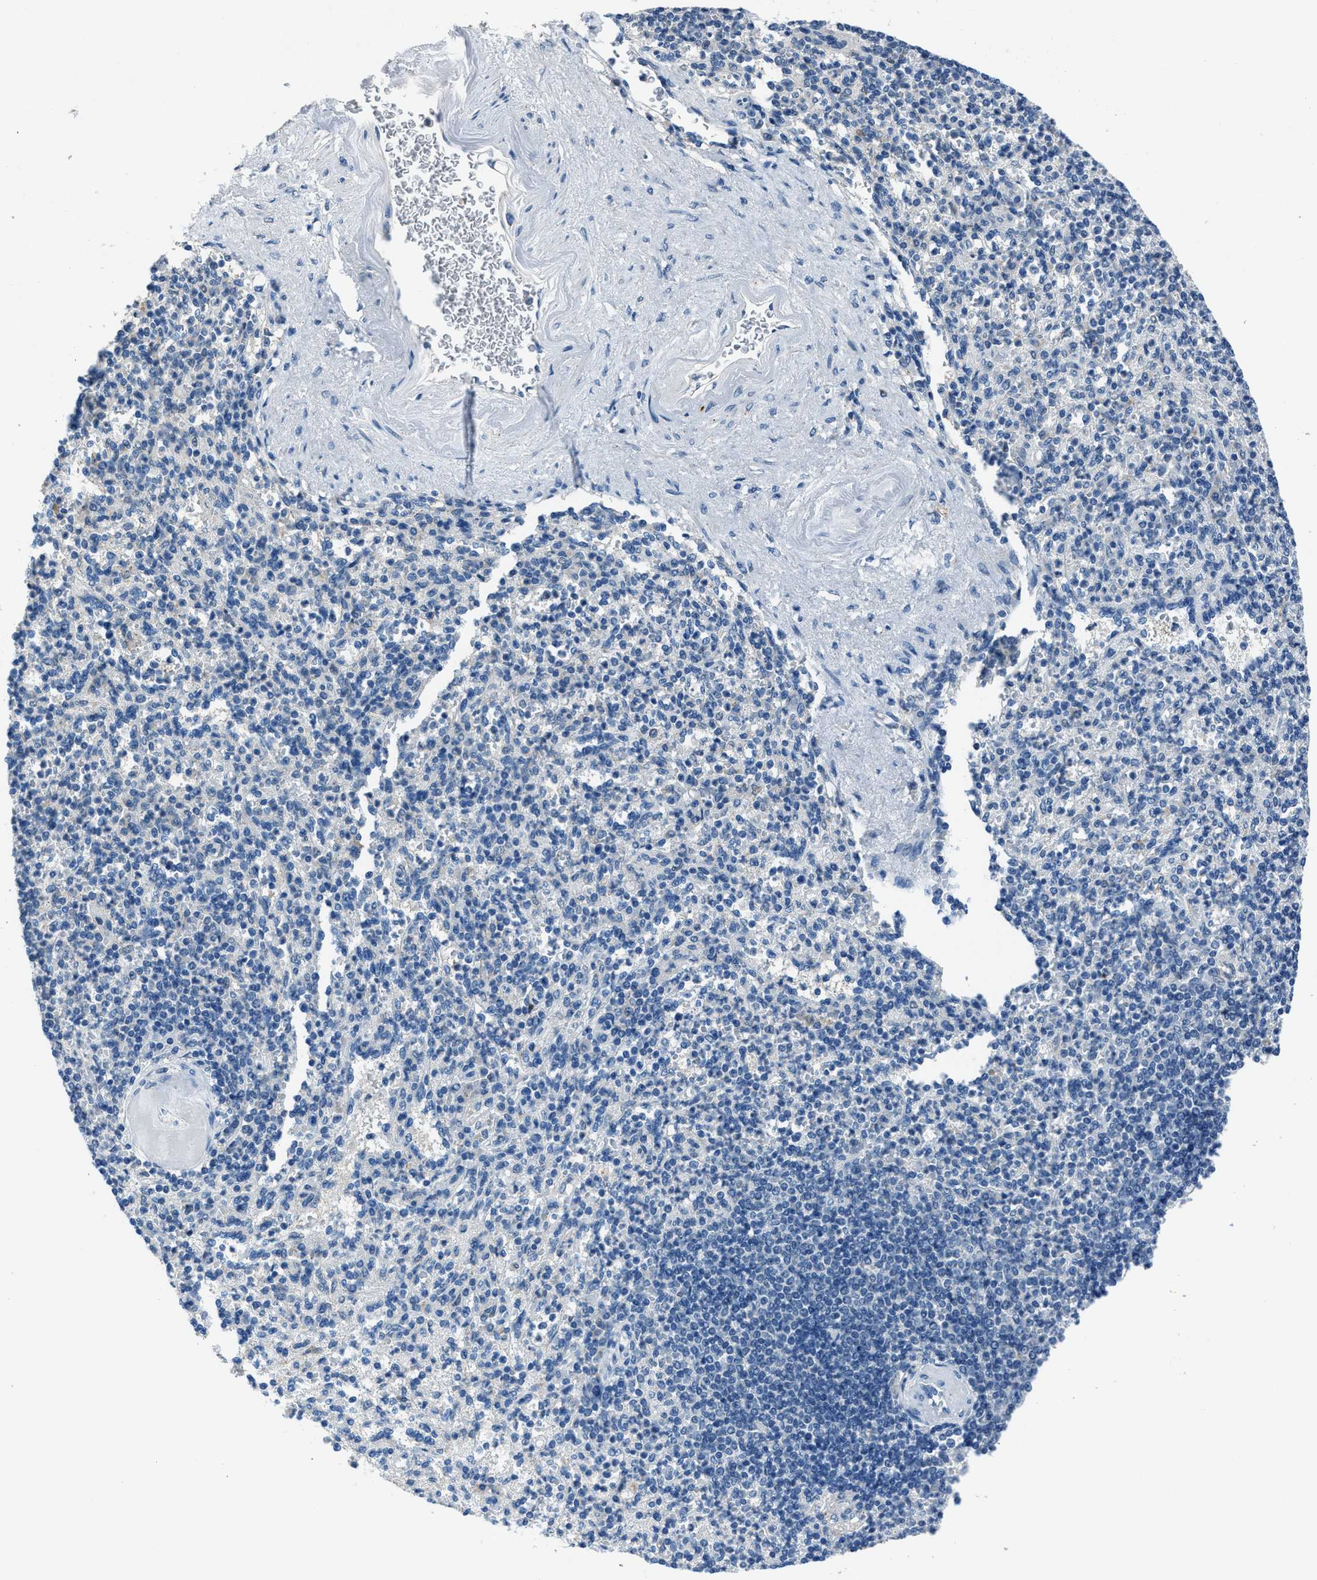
{"staining": {"intensity": "negative", "quantity": "none", "location": "none"}, "tissue": "spleen", "cell_type": "Cells in red pulp", "image_type": "normal", "snomed": [{"axis": "morphology", "description": "Normal tissue, NOS"}, {"axis": "topography", "description": "Spleen"}], "caption": "IHC of benign spleen reveals no staining in cells in red pulp.", "gene": "DUSP19", "patient": {"sex": "female", "age": 74}}